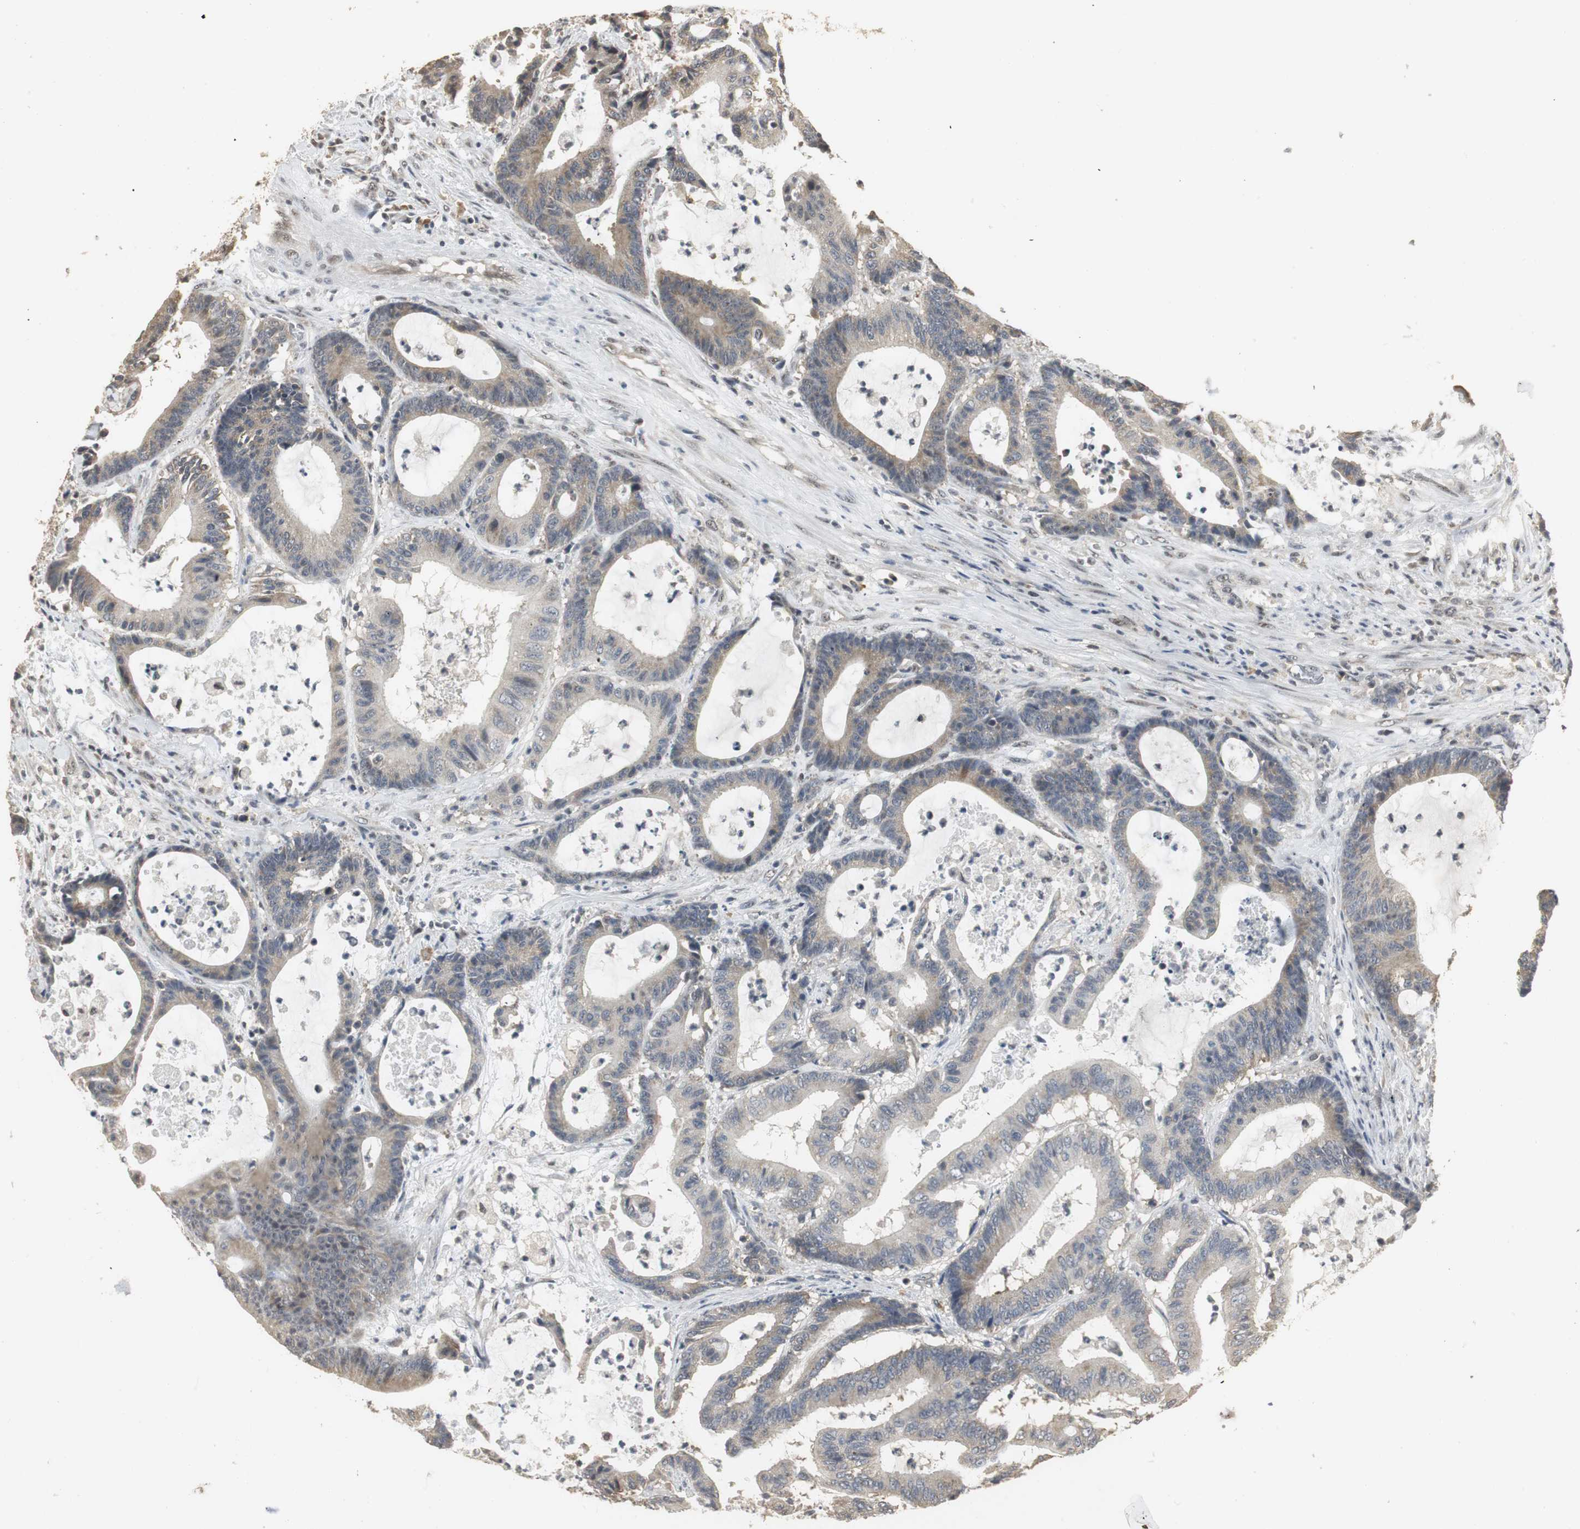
{"staining": {"intensity": "weak", "quantity": ">75%", "location": "cytoplasmic/membranous"}, "tissue": "colorectal cancer", "cell_type": "Tumor cells", "image_type": "cancer", "snomed": [{"axis": "morphology", "description": "Adenocarcinoma, NOS"}, {"axis": "topography", "description": "Colon"}], "caption": "Human colorectal cancer (adenocarcinoma) stained for a protein (brown) exhibits weak cytoplasmic/membranous positive staining in about >75% of tumor cells.", "gene": "ELOA", "patient": {"sex": "female", "age": 84}}